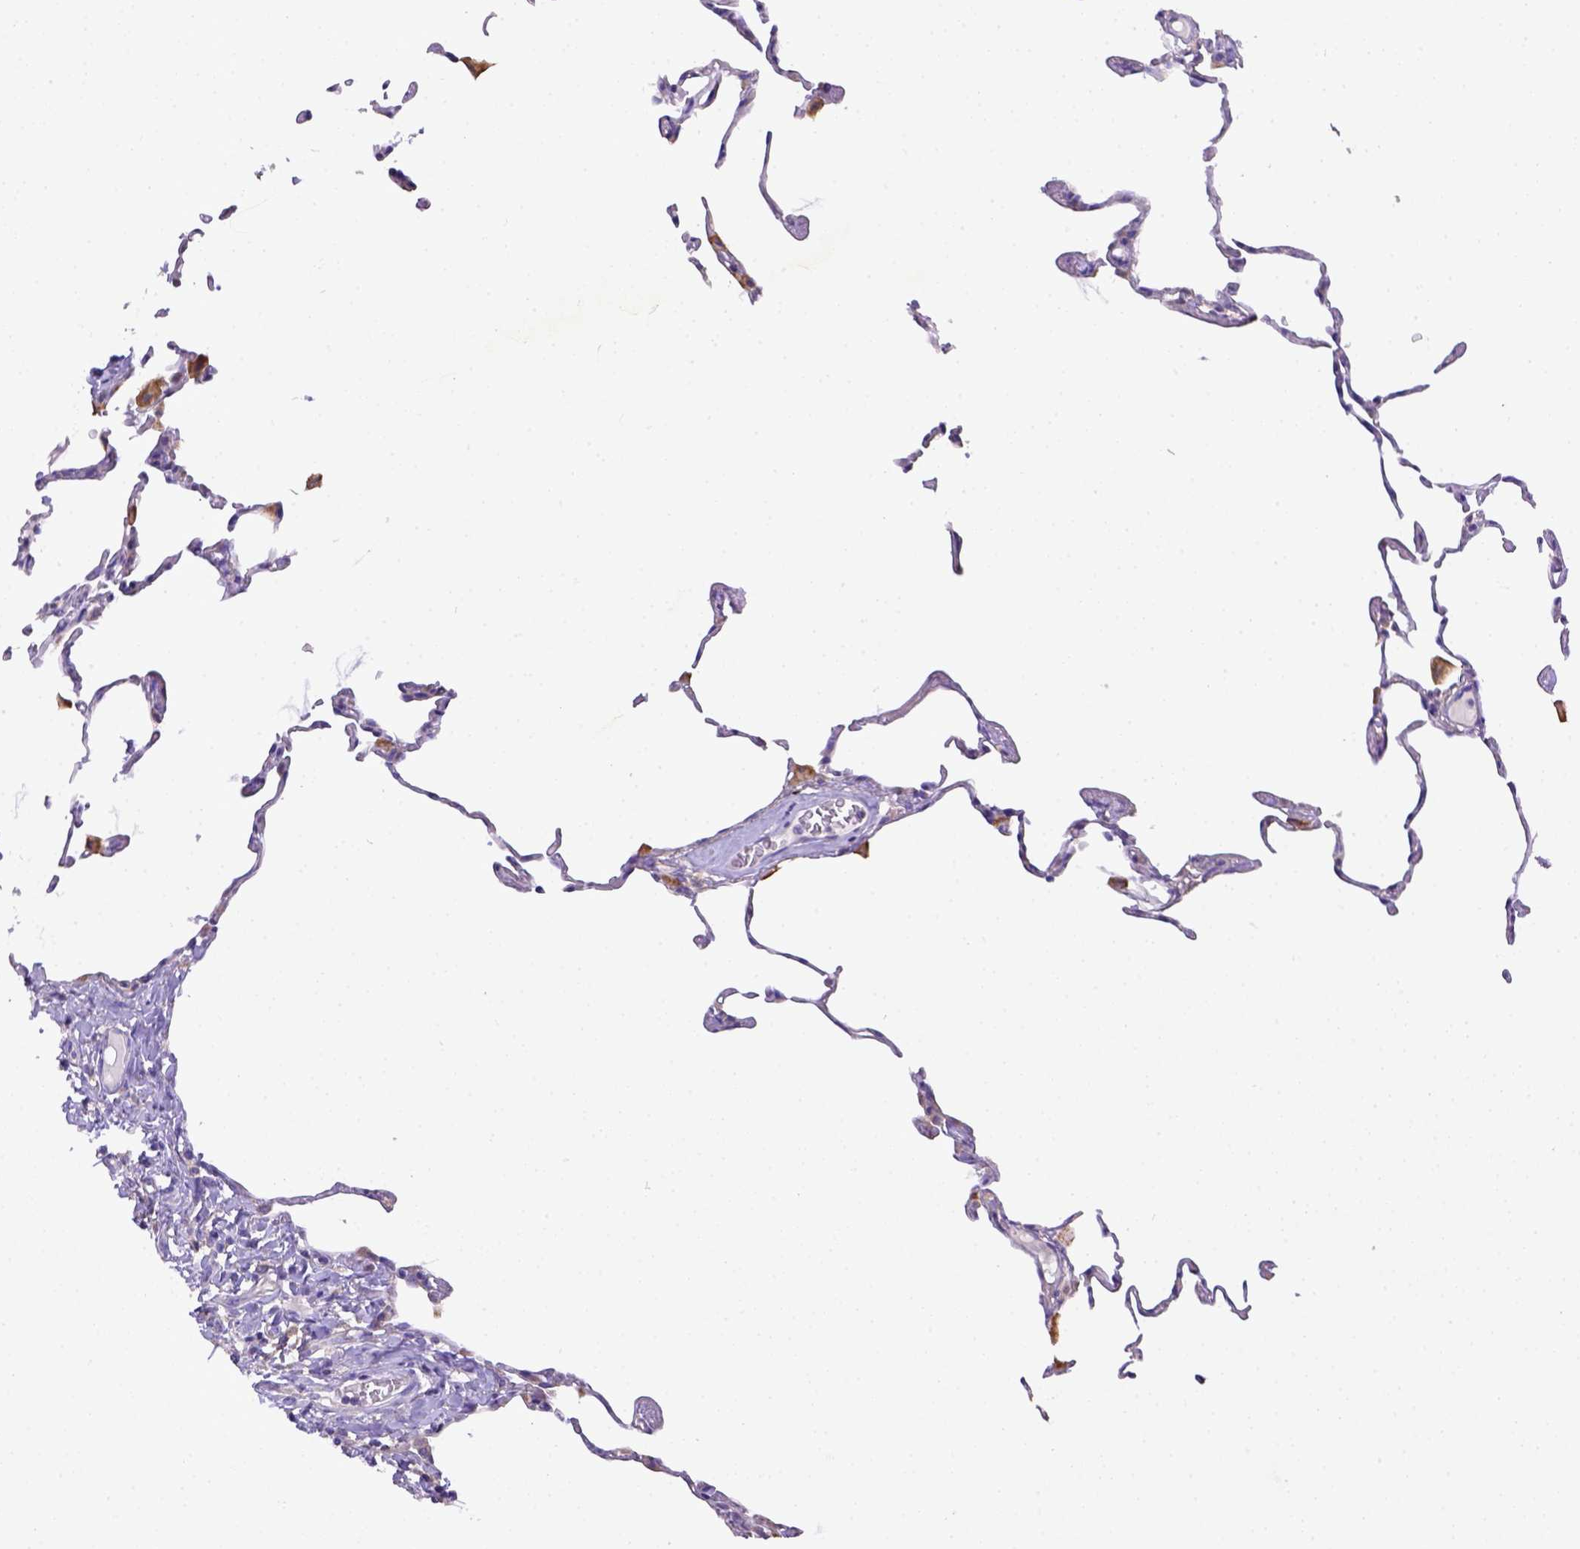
{"staining": {"intensity": "negative", "quantity": "none", "location": "none"}, "tissue": "lung", "cell_type": "Alveolar cells", "image_type": "normal", "snomed": [{"axis": "morphology", "description": "Normal tissue, NOS"}, {"axis": "topography", "description": "Lung"}], "caption": "Immunohistochemistry (IHC) of benign lung demonstrates no positivity in alveolar cells.", "gene": "CD40", "patient": {"sex": "female", "age": 57}}